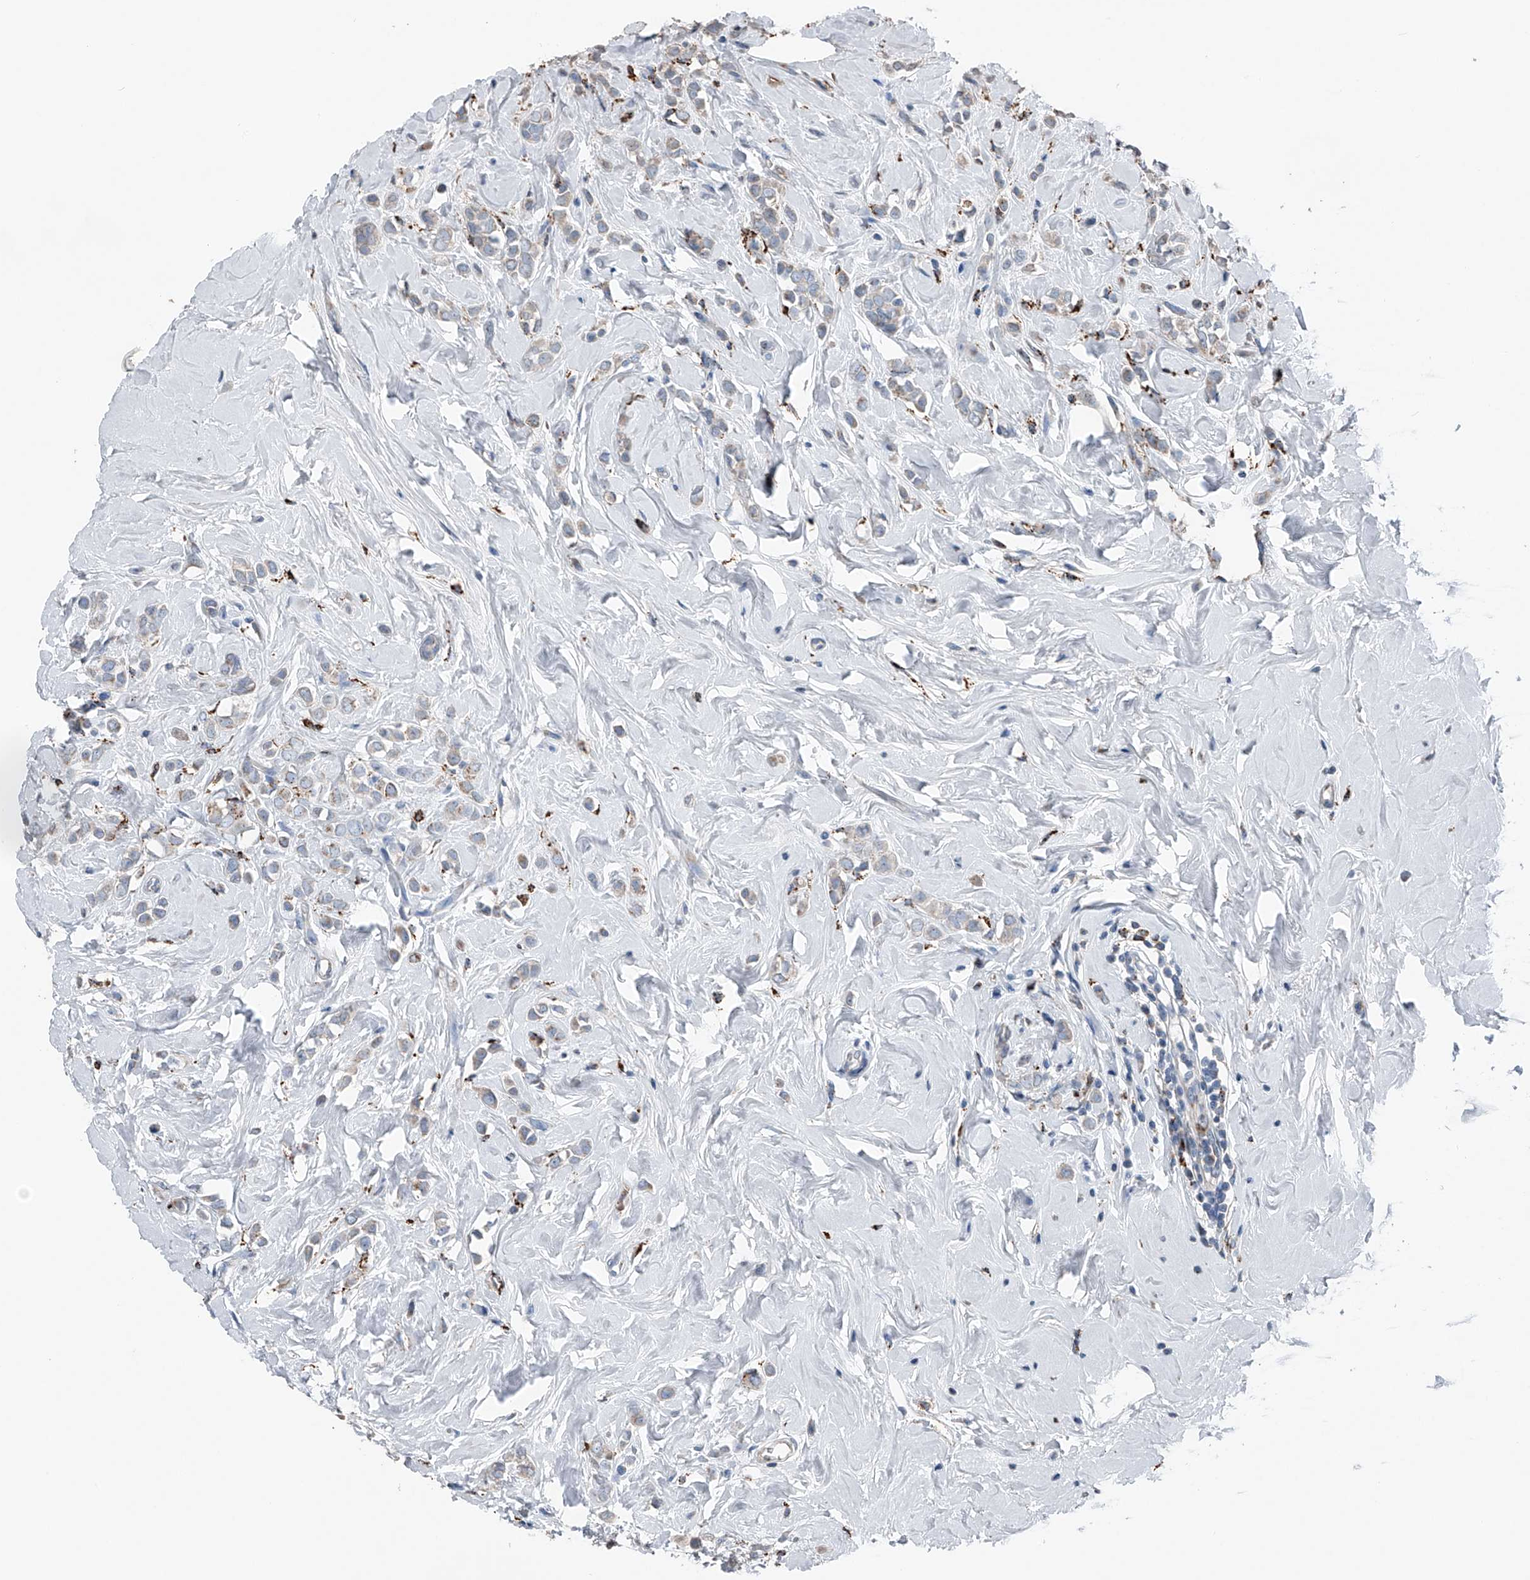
{"staining": {"intensity": "weak", "quantity": "25%-75%", "location": "cytoplasmic/membranous"}, "tissue": "breast cancer", "cell_type": "Tumor cells", "image_type": "cancer", "snomed": [{"axis": "morphology", "description": "Lobular carcinoma"}, {"axis": "topography", "description": "Breast"}], "caption": "Immunohistochemistry micrograph of neoplastic tissue: breast cancer stained using immunohistochemistry shows low levels of weak protein expression localized specifically in the cytoplasmic/membranous of tumor cells, appearing as a cytoplasmic/membranous brown color.", "gene": "ZNF772", "patient": {"sex": "female", "age": 47}}